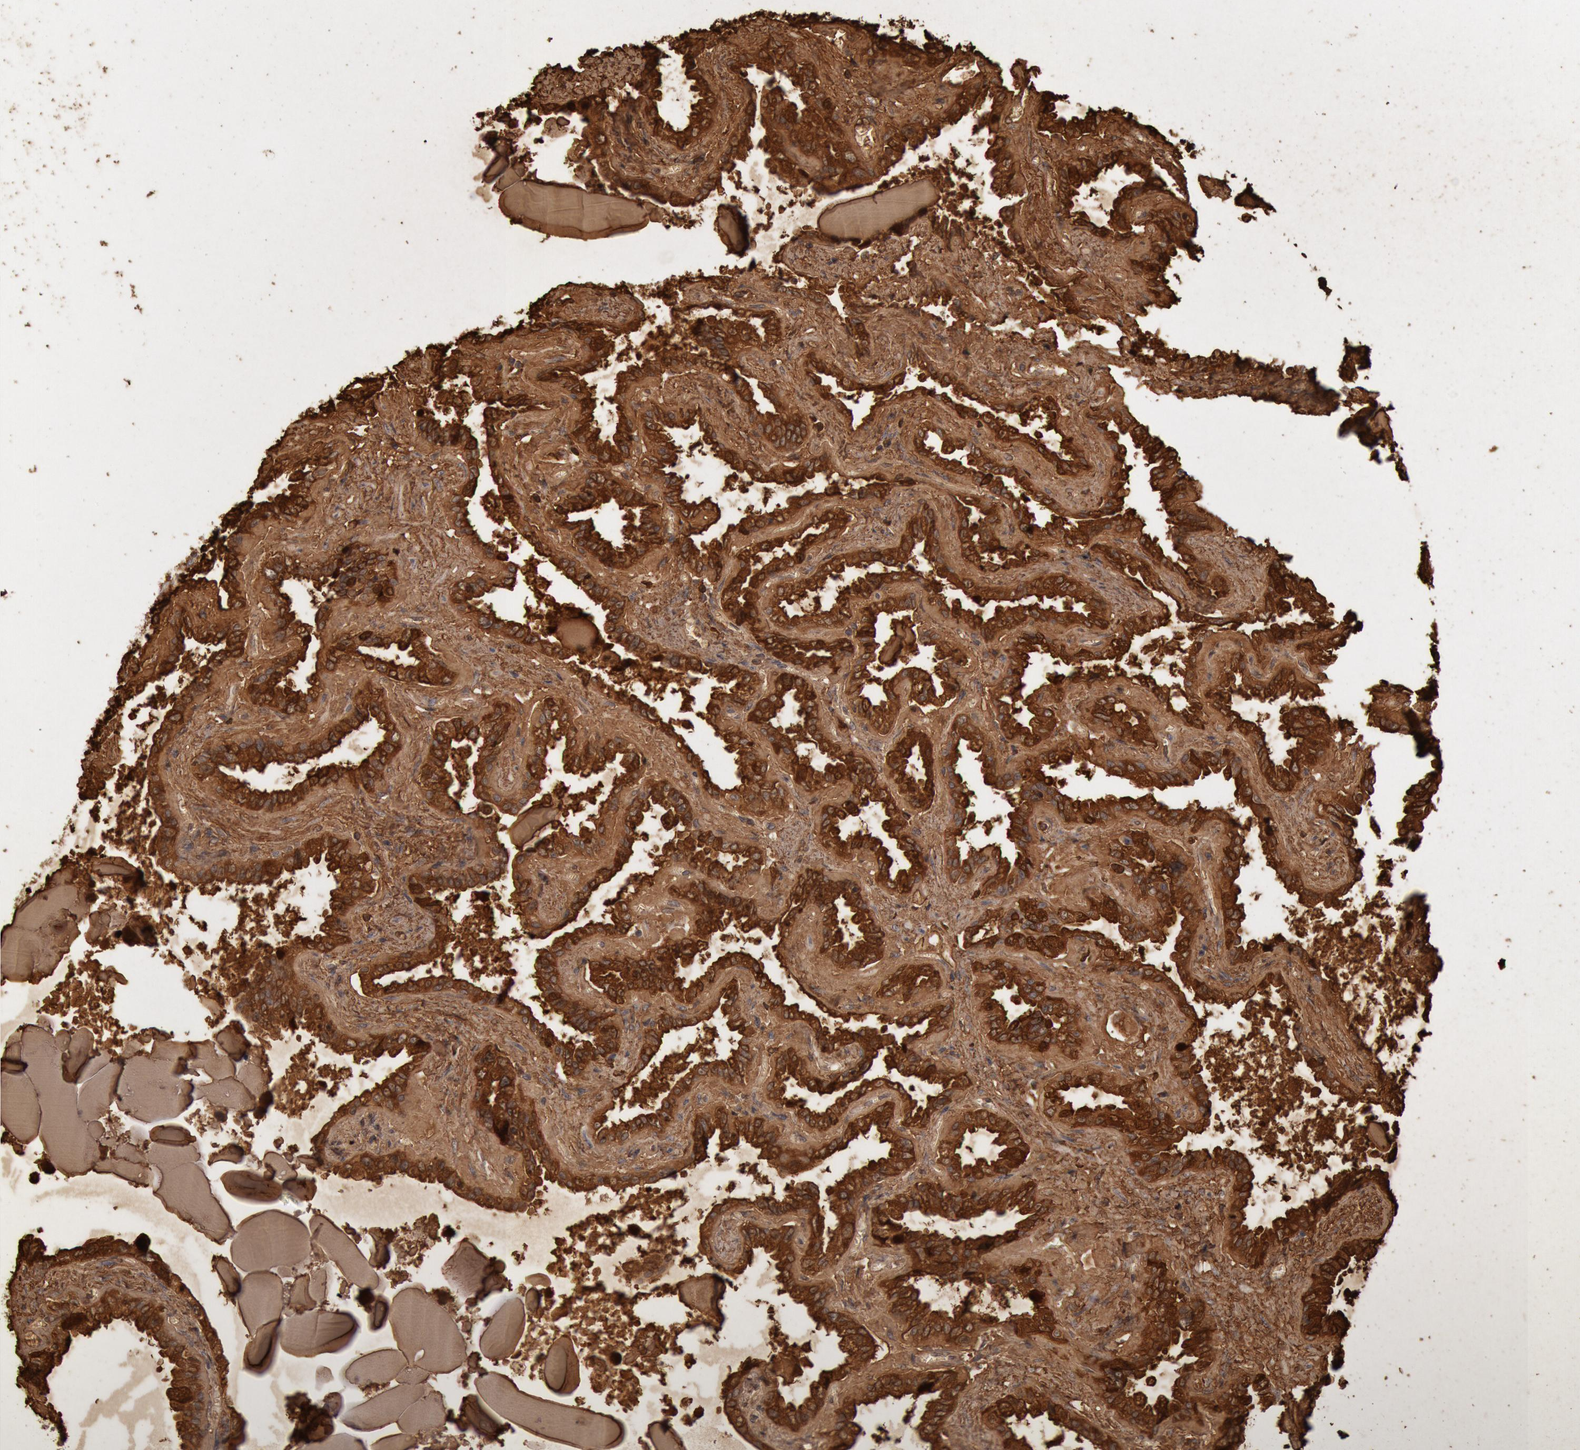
{"staining": {"intensity": "strong", "quantity": ">75%", "location": "cytoplasmic/membranous"}, "tissue": "seminal vesicle", "cell_type": "Glandular cells", "image_type": "normal", "snomed": [{"axis": "morphology", "description": "Normal tissue, NOS"}, {"axis": "morphology", "description": "Inflammation, NOS"}, {"axis": "topography", "description": "Urinary bladder"}, {"axis": "topography", "description": "Prostate"}, {"axis": "topography", "description": "Seminal veicle"}], "caption": "Immunohistochemistry (DAB) staining of unremarkable seminal vesicle exhibits strong cytoplasmic/membranous protein expression in about >75% of glandular cells.", "gene": "DNAJA1", "patient": {"sex": "male", "age": 82}}